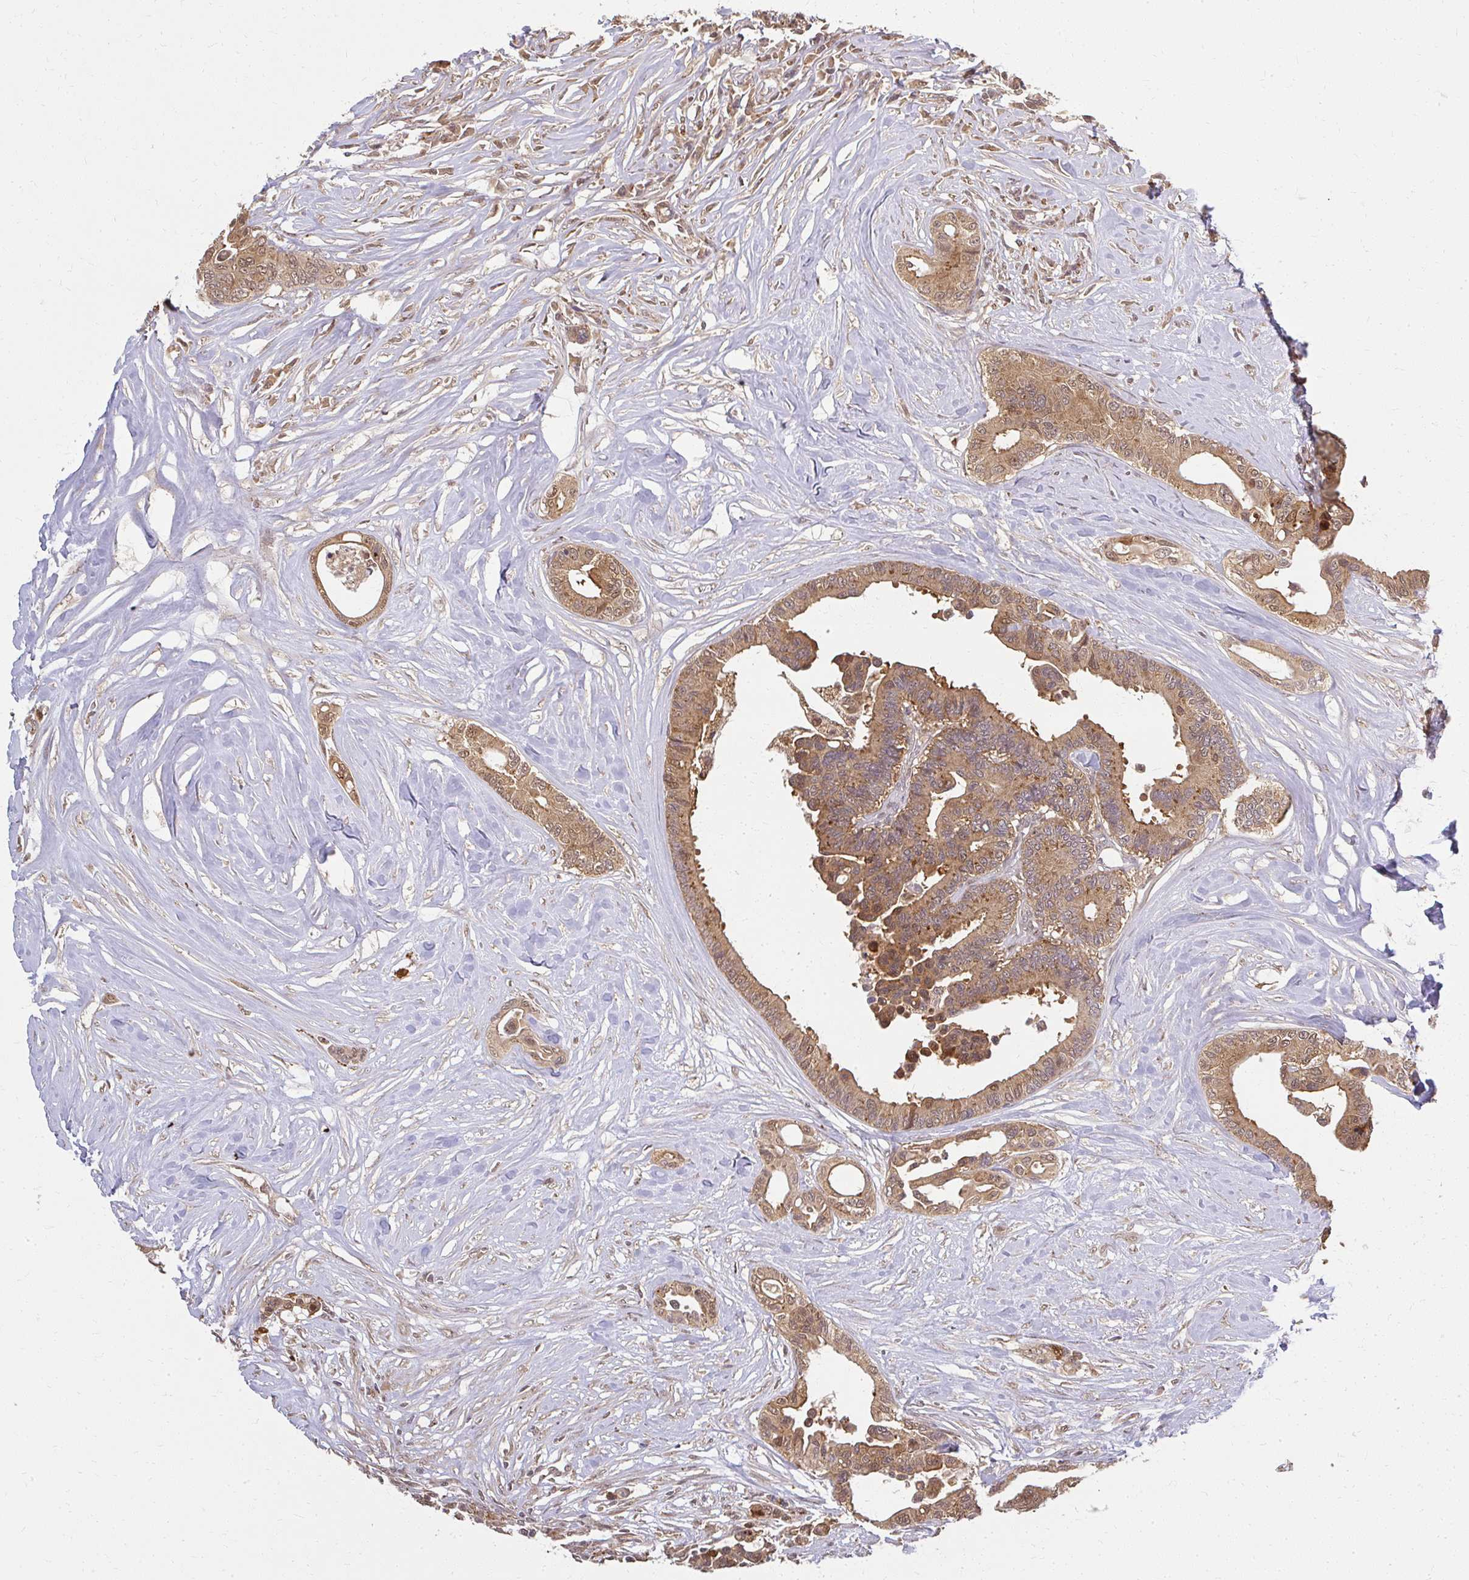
{"staining": {"intensity": "moderate", "quantity": ">75%", "location": "cytoplasmic/membranous,nuclear"}, "tissue": "colorectal cancer", "cell_type": "Tumor cells", "image_type": "cancer", "snomed": [{"axis": "morphology", "description": "Normal tissue, NOS"}, {"axis": "morphology", "description": "Adenocarcinoma, NOS"}, {"axis": "topography", "description": "Colon"}], "caption": "An immunohistochemistry image of neoplastic tissue is shown. Protein staining in brown highlights moderate cytoplasmic/membranous and nuclear positivity in colorectal cancer within tumor cells.", "gene": "LARS2", "patient": {"sex": "male", "age": 82}}